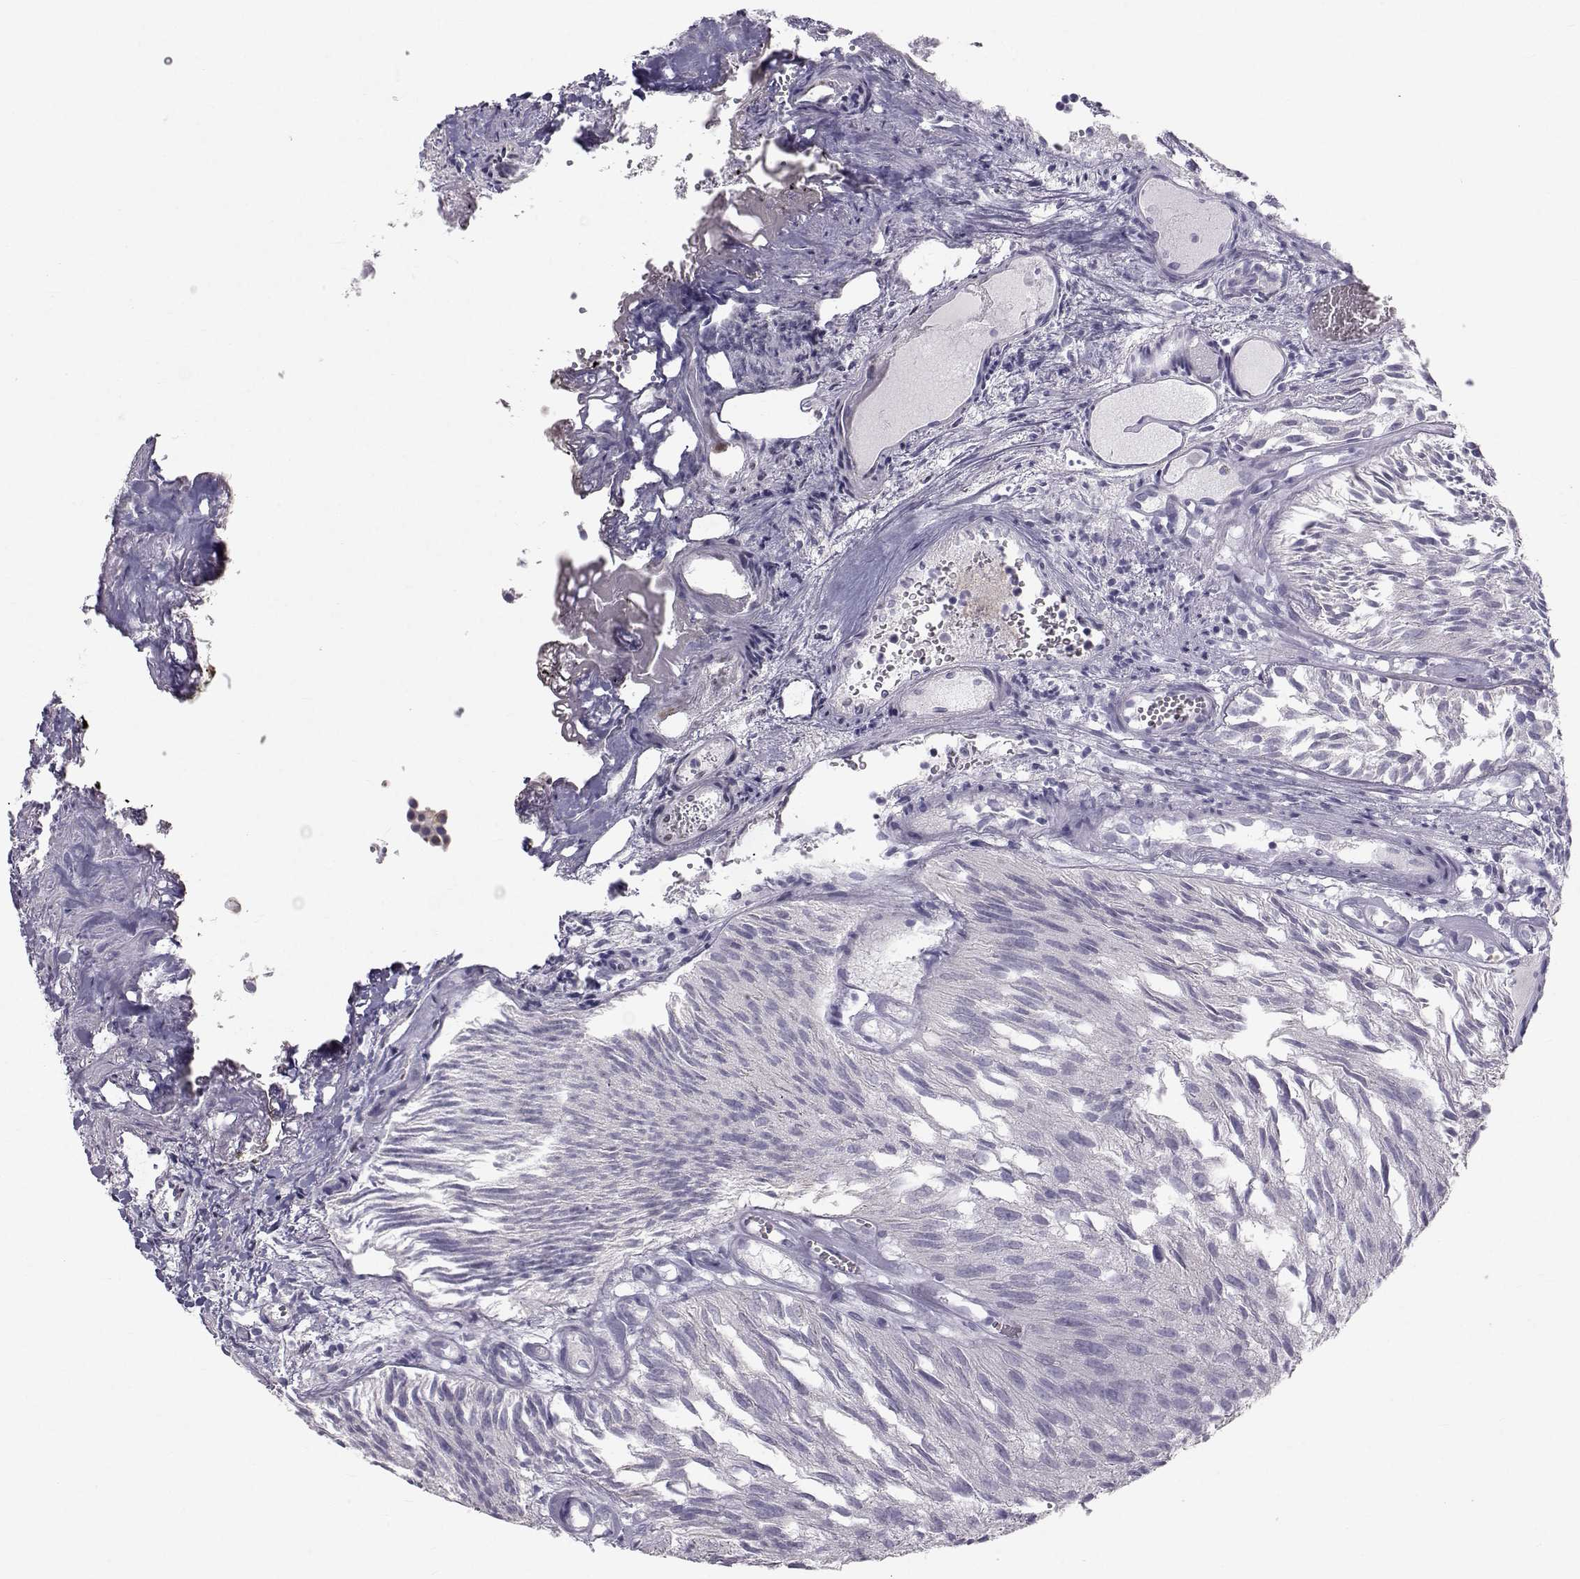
{"staining": {"intensity": "negative", "quantity": "none", "location": "none"}, "tissue": "urothelial cancer", "cell_type": "Tumor cells", "image_type": "cancer", "snomed": [{"axis": "morphology", "description": "Urothelial carcinoma, Low grade"}, {"axis": "topography", "description": "Urinary bladder"}], "caption": "A photomicrograph of human urothelial carcinoma (low-grade) is negative for staining in tumor cells.", "gene": "GARIN3", "patient": {"sex": "female", "age": 87}}